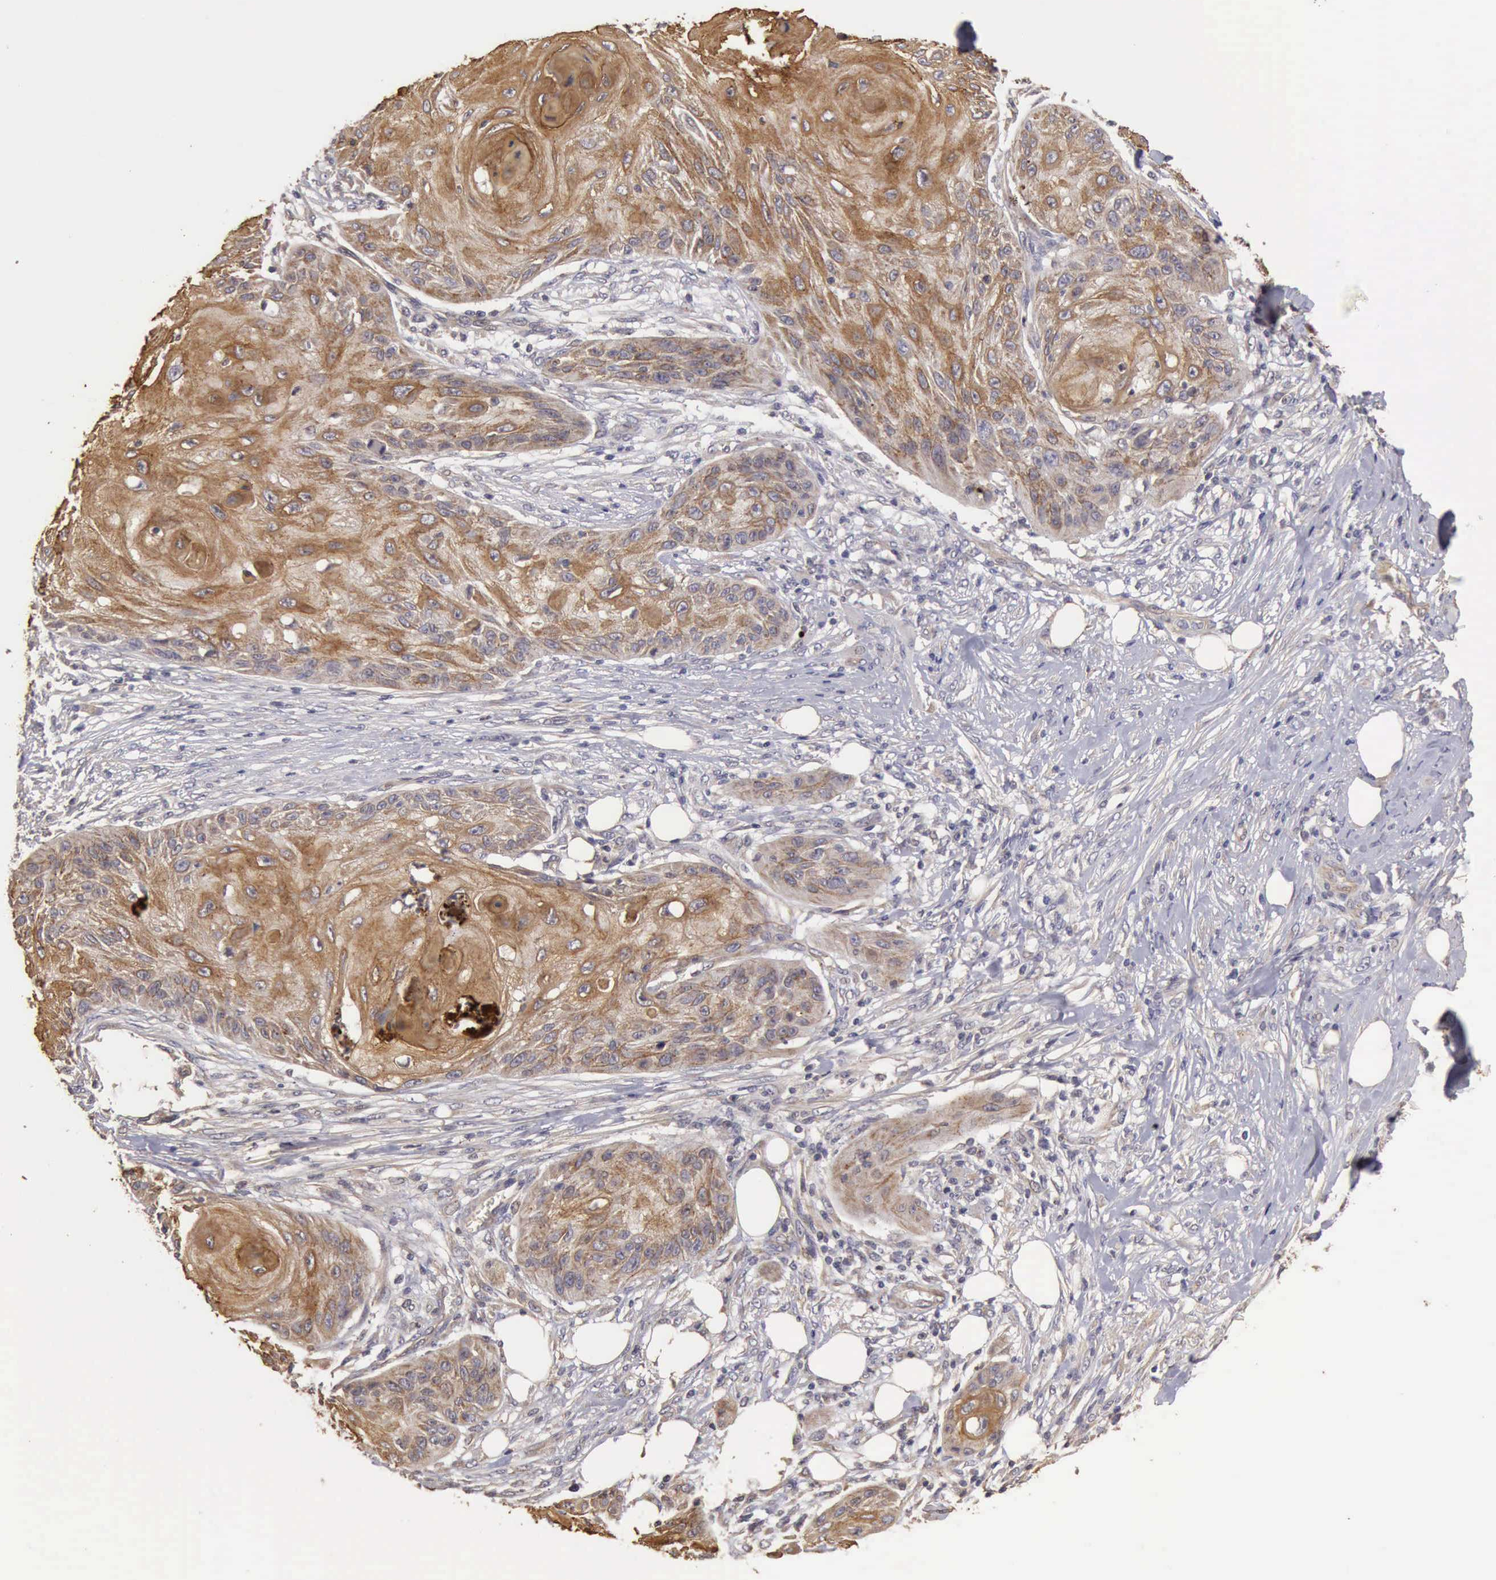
{"staining": {"intensity": "moderate", "quantity": ">75%", "location": "cytoplasmic/membranous"}, "tissue": "skin cancer", "cell_type": "Tumor cells", "image_type": "cancer", "snomed": [{"axis": "morphology", "description": "Squamous cell carcinoma, NOS"}, {"axis": "topography", "description": "Skin"}], "caption": "A brown stain shows moderate cytoplasmic/membranous staining of a protein in squamous cell carcinoma (skin) tumor cells.", "gene": "BMX", "patient": {"sex": "female", "age": 88}}